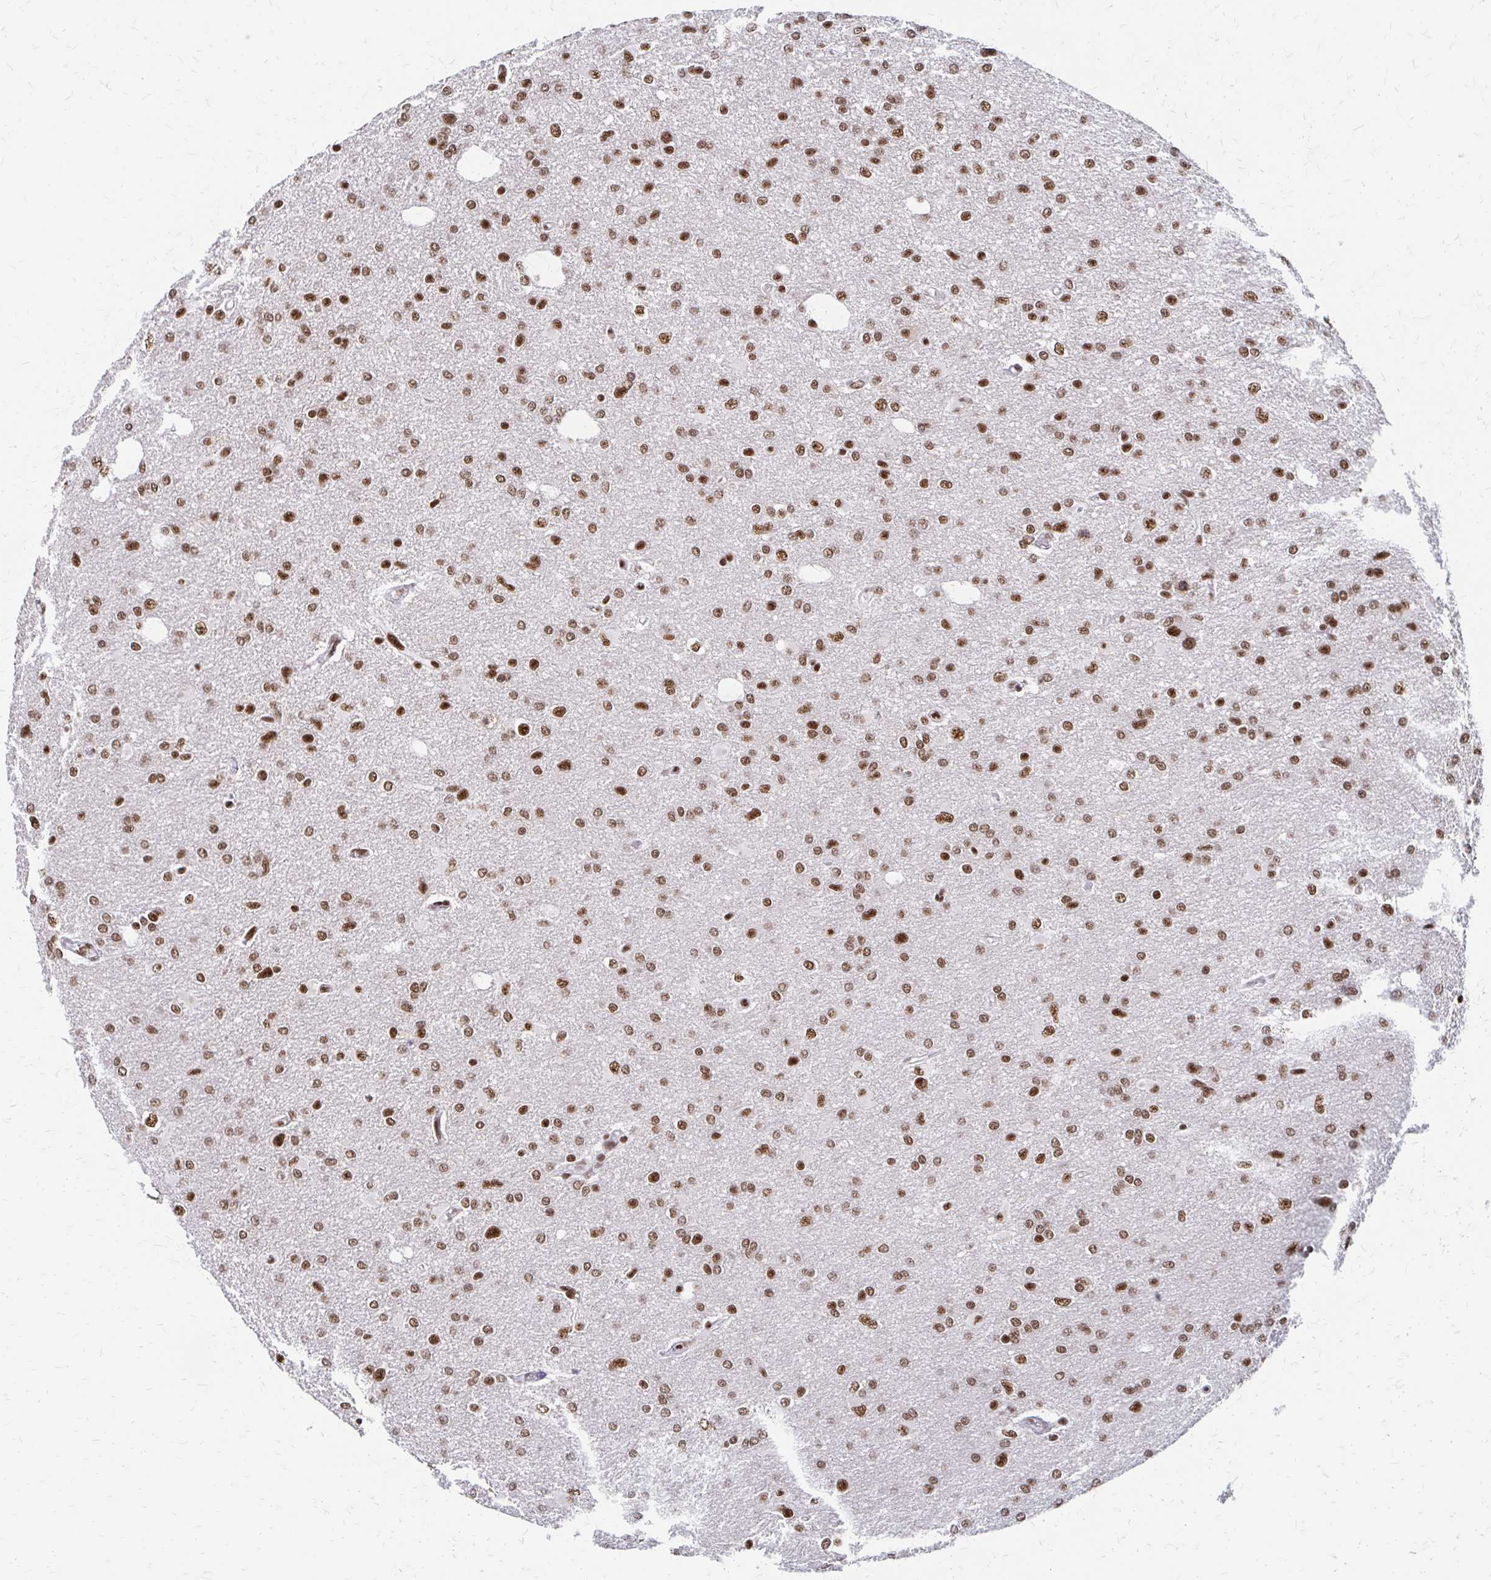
{"staining": {"intensity": "moderate", "quantity": ">75%", "location": "nuclear"}, "tissue": "glioma", "cell_type": "Tumor cells", "image_type": "cancer", "snomed": [{"axis": "morphology", "description": "Glioma, malignant, Low grade"}, {"axis": "topography", "description": "Brain"}], "caption": "About >75% of tumor cells in human glioma demonstrate moderate nuclear protein expression as visualized by brown immunohistochemical staining.", "gene": "CNKSR3", "patient": {"sex": "male", "age": 26}}